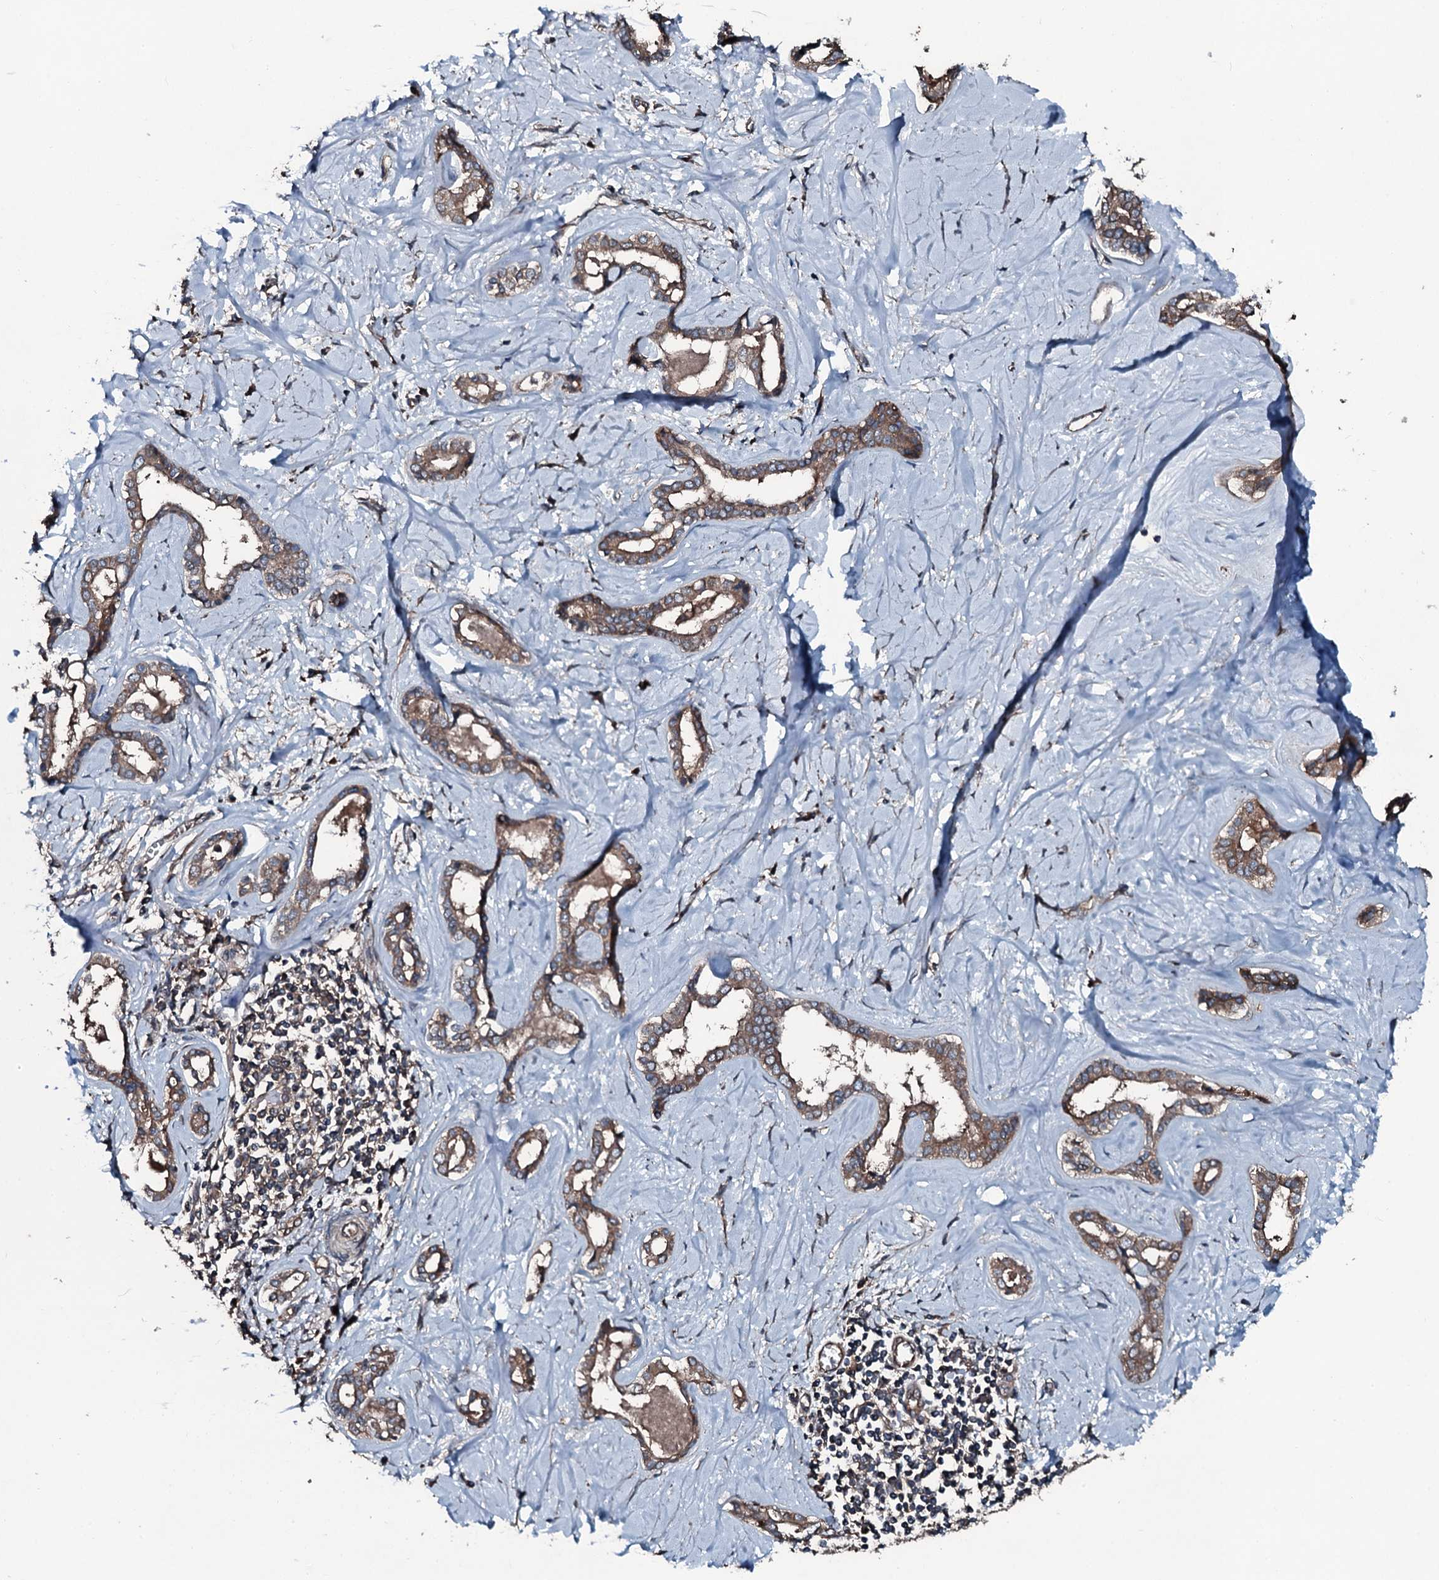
{"staining": {"intensity": "moderate", "quantity": ">75%", "location": "cytoplasmic/membranous"}, "tissue": "liver cancer", "cell_type": "Tumor cells", "image_type": "cancer", "snomed": [{"axis": "morphology", "description": "Cholangiocarcinoma"}, {"axis": "topography", "description": "Liver"}], "caption": "Human liver cholangiocarcinoma stained for a protein (brown) shows moderate cytoplasmic/membranous positive positivity in approximately >75% of tumor cells.", "gene": "AARS1", "patient": {"sex": "female", "age": 77}}